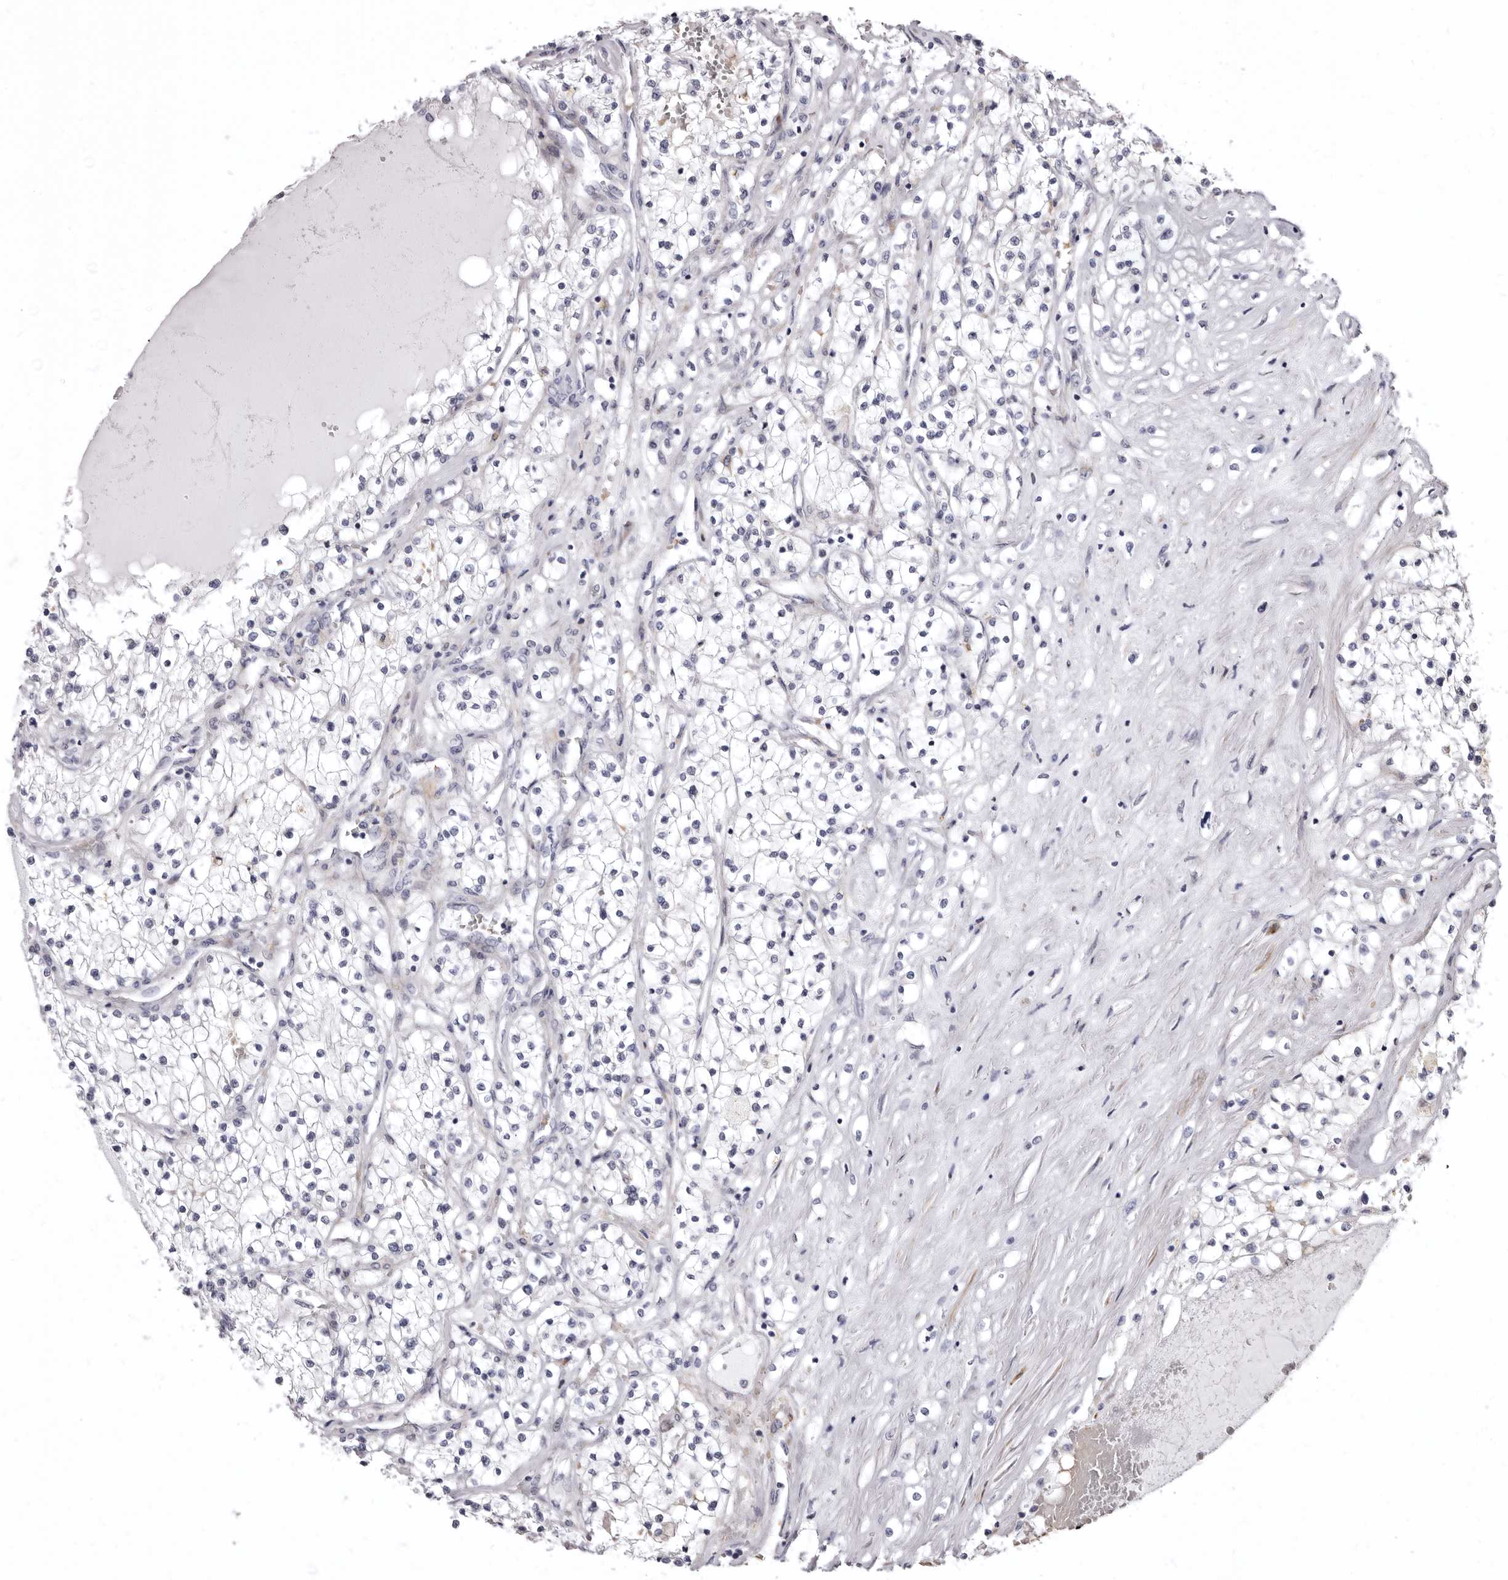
{"staining": {"intensity": "negative", "quantity": "none", "location": "none"}, "tissue": "renal cancer", "cell_type": "Tumor cells", "image_type": "cancer", "snomed": [{"axis": "morphology", "description": "Normal tissue, NOS"}, {"axis": "morphology", "description": "Adenocarcinoma, NOS"}, {"axis": "topography", "description": "Kidney"}], "caption": "Photomicrograph shows no protein positivity in tumor cells of adenocarcinoma (renal) tissue.", "gene": "AIDA", "patient": {"sex": "male", "age": 68}}